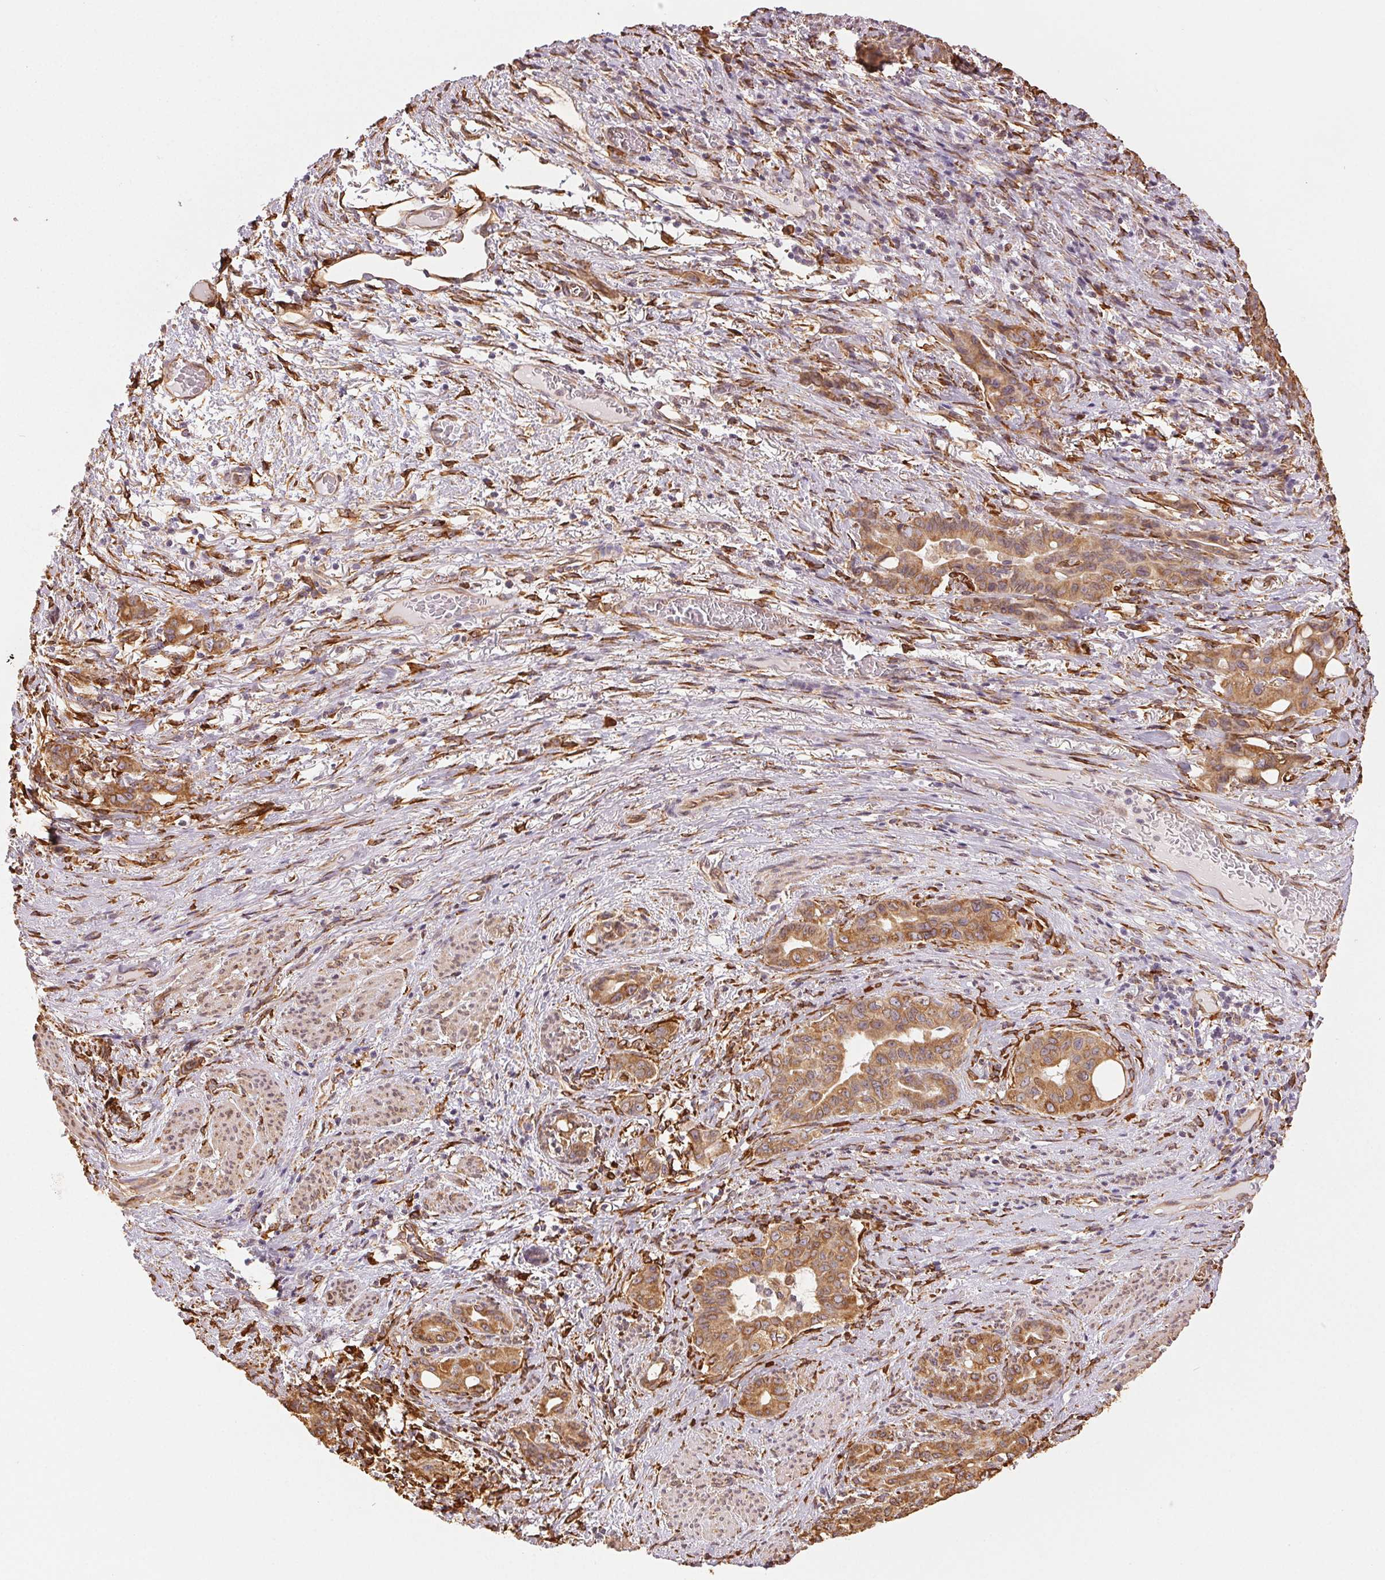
{"staining": {"intensity": "moderate", "quantity": ">75%", "location": "cytoplasmic/membranous"}, "tissue": "stomach cancer", "cell_type": "Tumor cells", "image_type": "cancer", "snomed": [{"axis": "morphology", "description": "Normal tissue, NOS"}, {"axis": "morphology", "description": "Adenocarcinoma, NOS"}, {"axis": "topography", "description": "Esophagus"}, {"axis": "topography", "description": "Stomach, upper"}], "caption": "A micrograph of human adenocarcinoma (stomach) stained for a protein demonstrates moderate cytoplasmic/membranous brown staining in tumor cells. (Brightfield microscopy of DAB IHC at high magnification).", "gene": "RCN3", "patient": {"sex": "male", "age": 62}}